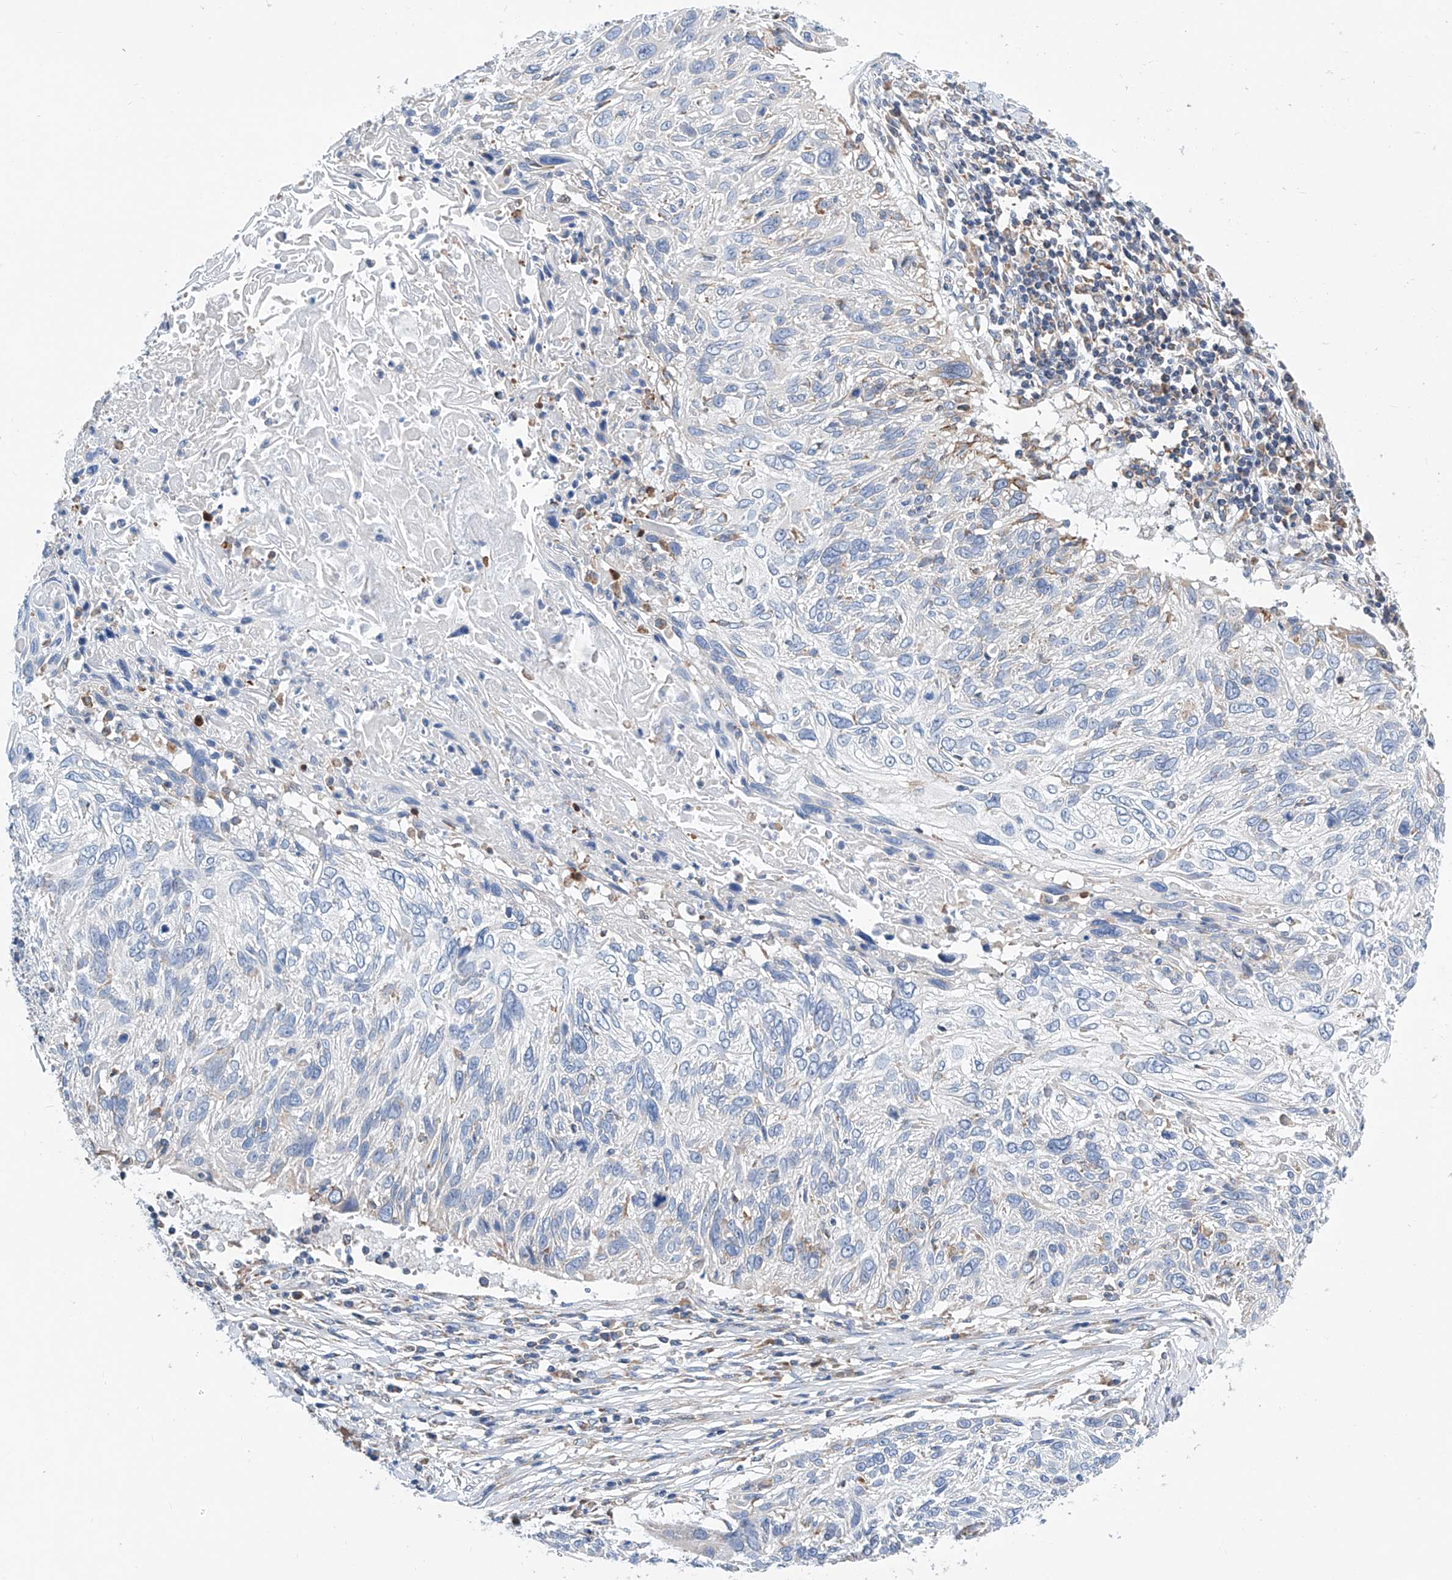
{"staining": {"intensity": "negative", "quantity": "none", "location": "none"}, "tissue": "cervical cancer", "cell_type": "Tumor cells", "image_type": "cancer", "snomed": [{"axis": "morphology", "description": "Squamous cell carcinoma, NOS"}, {"axis": "topography", "description": "Cervix"}], "caption": "DAB (3,3'-diaminobenzidine) immunohistochemical staining of cervical cancer (squamous cell carcinoma) exhibits no significant positivity in tumor cells. The staining is performed using DAB (3,3'-diaminobenzidine) brown chromogen with nuclei counter-stained in using hematoxylin.", "gene": "MAD2L1", "patient": {"sex": "female", "age": 51}}